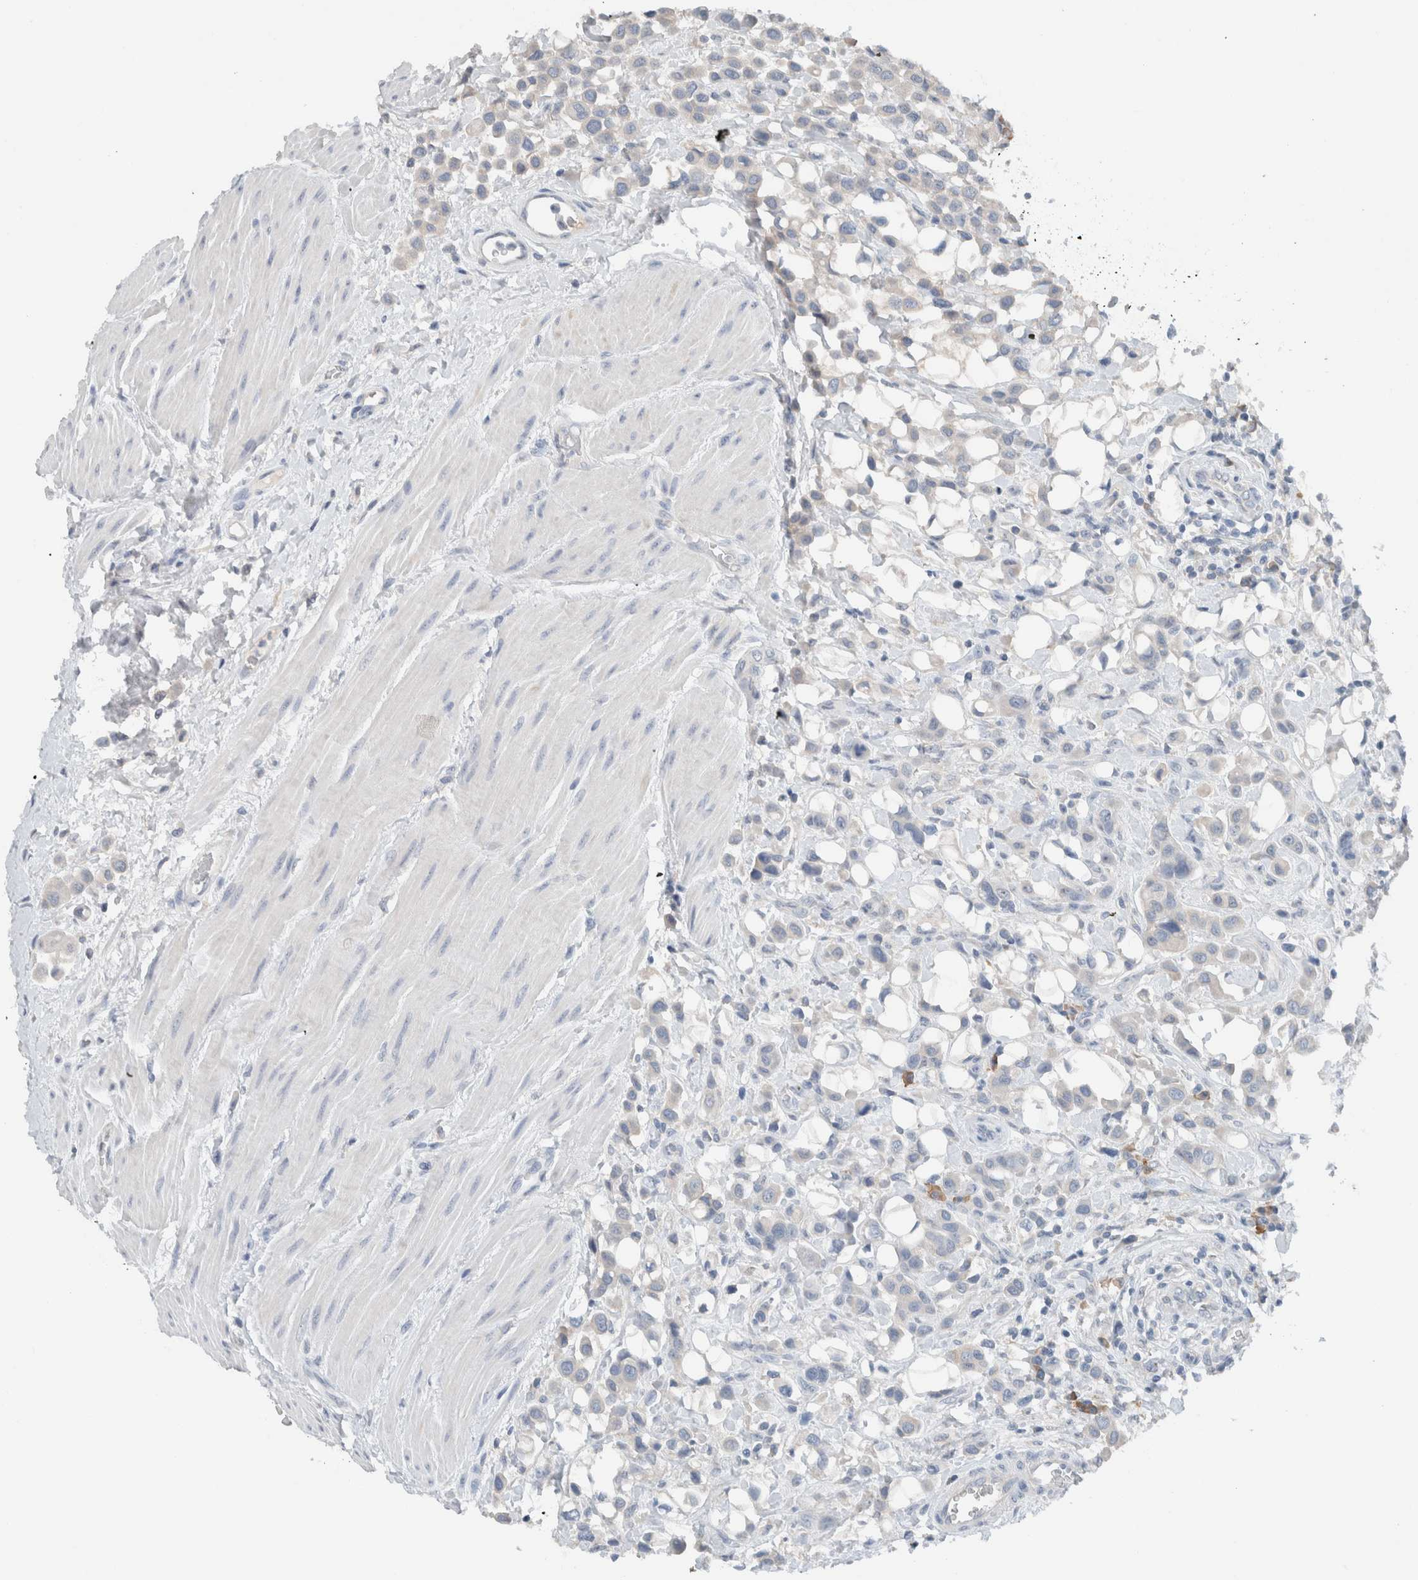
{"staining": {"intensity": "negative", "quantity": "none", "location": "none"}, "tissue": "urothelial cancer", "cell_type": "Tumor cells", "image_type": "cancer", "snomed": [{"axis": "morphology", "description": "Urothelial carcinoma, High grade"}, {"axis": "topography", "description": "Urinary bladder"}], "caption": "This is an immunohistochemistry (IHC) photomicrograph of human urothelial carcinoma (high-grade). There is no positivity in tumor cells.", "gene": "DUOX1", "patient": {"sex": "male", "age": 50}}